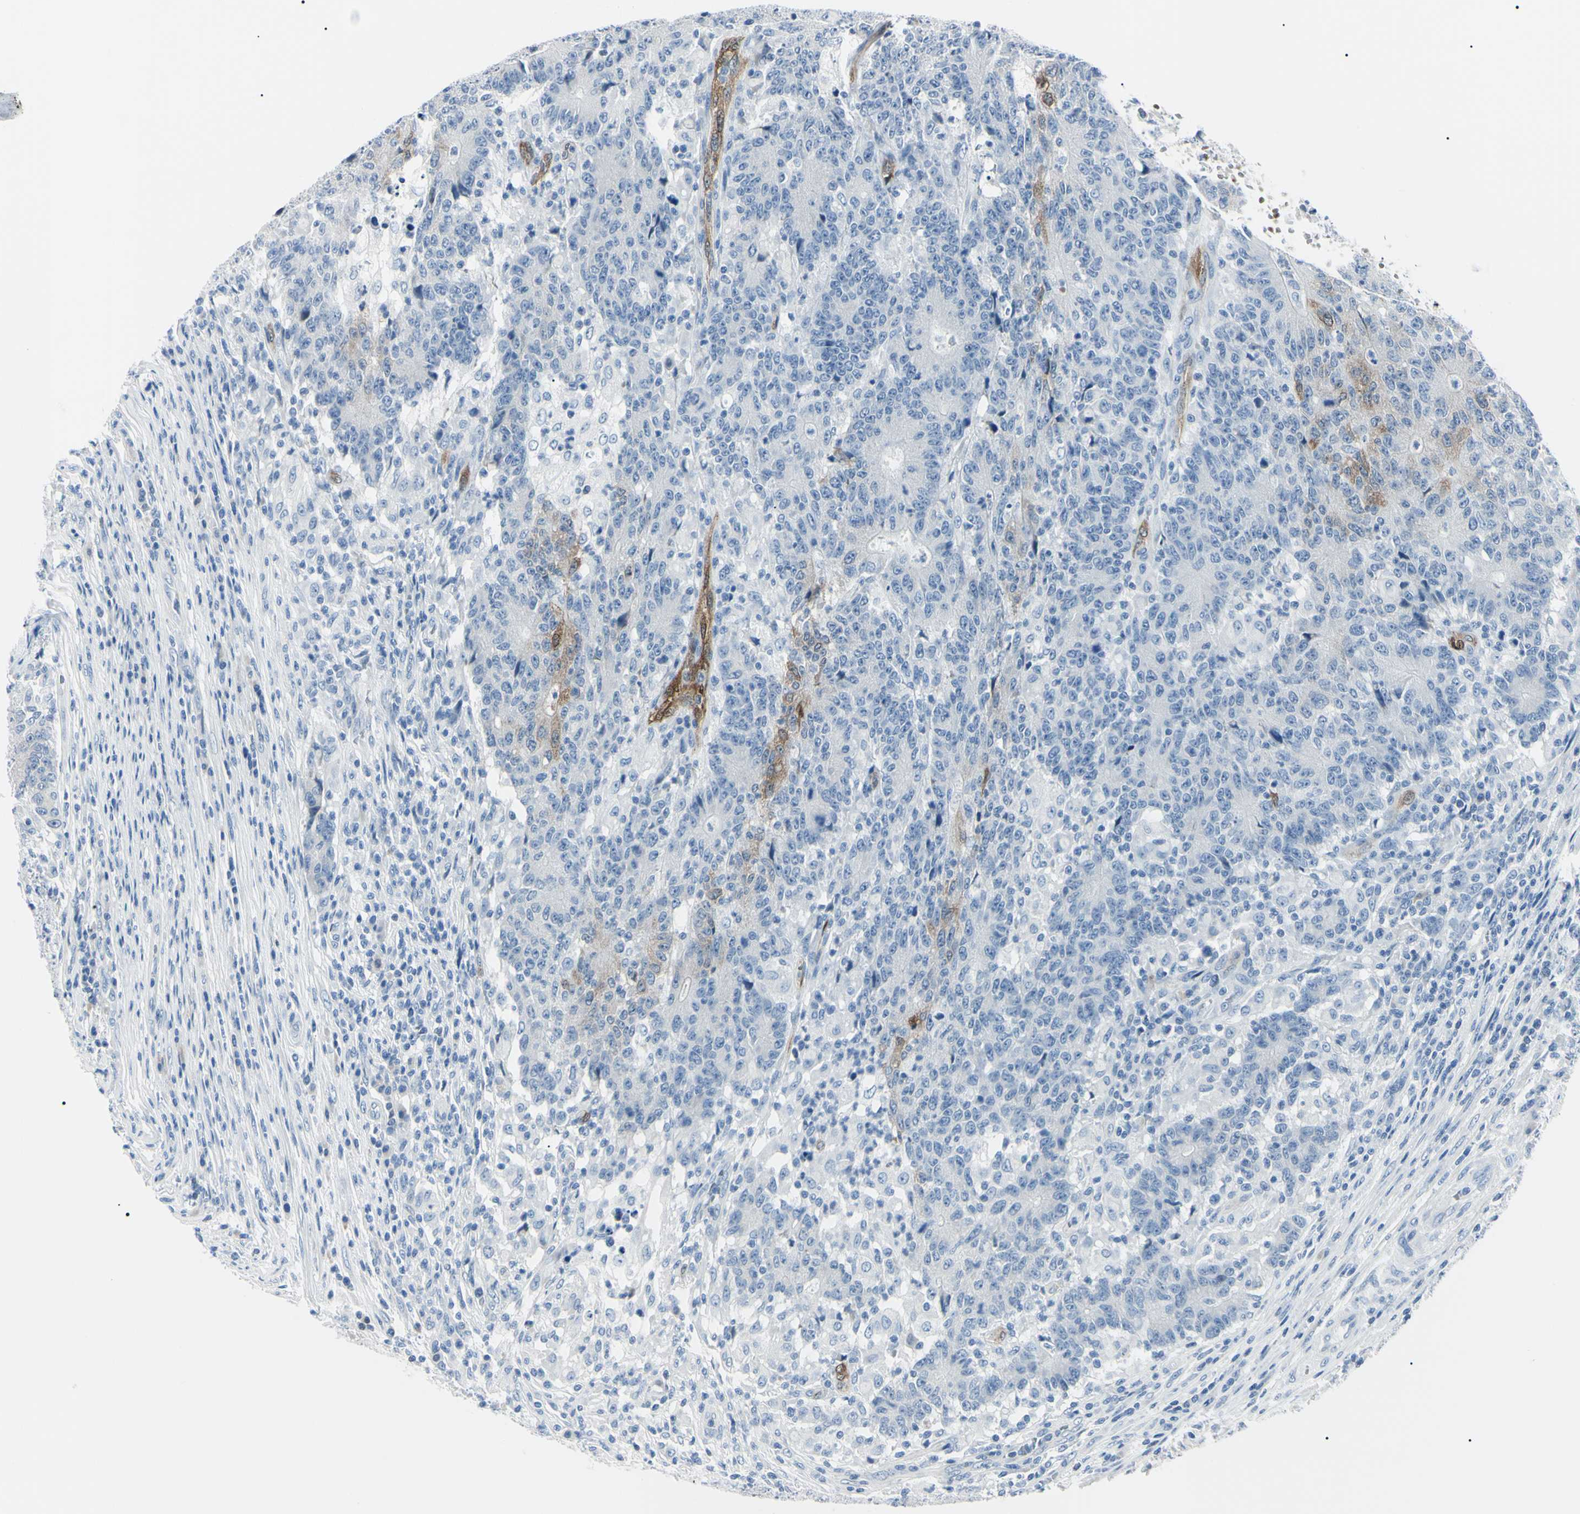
{"staining": {"intensity": "negative", "quantity": "none", "location": "none"}, "tissue": "colorectal cancer", "cell_type": "Tumor cells", "image_type": "cancer", "snomed": [{"axis": "morphology", "description": "Normal tissue, NOS"}, {"axis": "morphology", "description": "Adenocarcinoma, NOS"}, {"axis": "topography", "description": "Colon"}], "caption": "The photomicrograph exhibits no significant expression in tumor cells of colorectal adenocarcinoma. (DAB (3,3'-diaminobenzidine) immunohistochemistry with hematoxylin counter stain).", "gene": "CA2", "patient": {"sex": "female", "age": 75}}